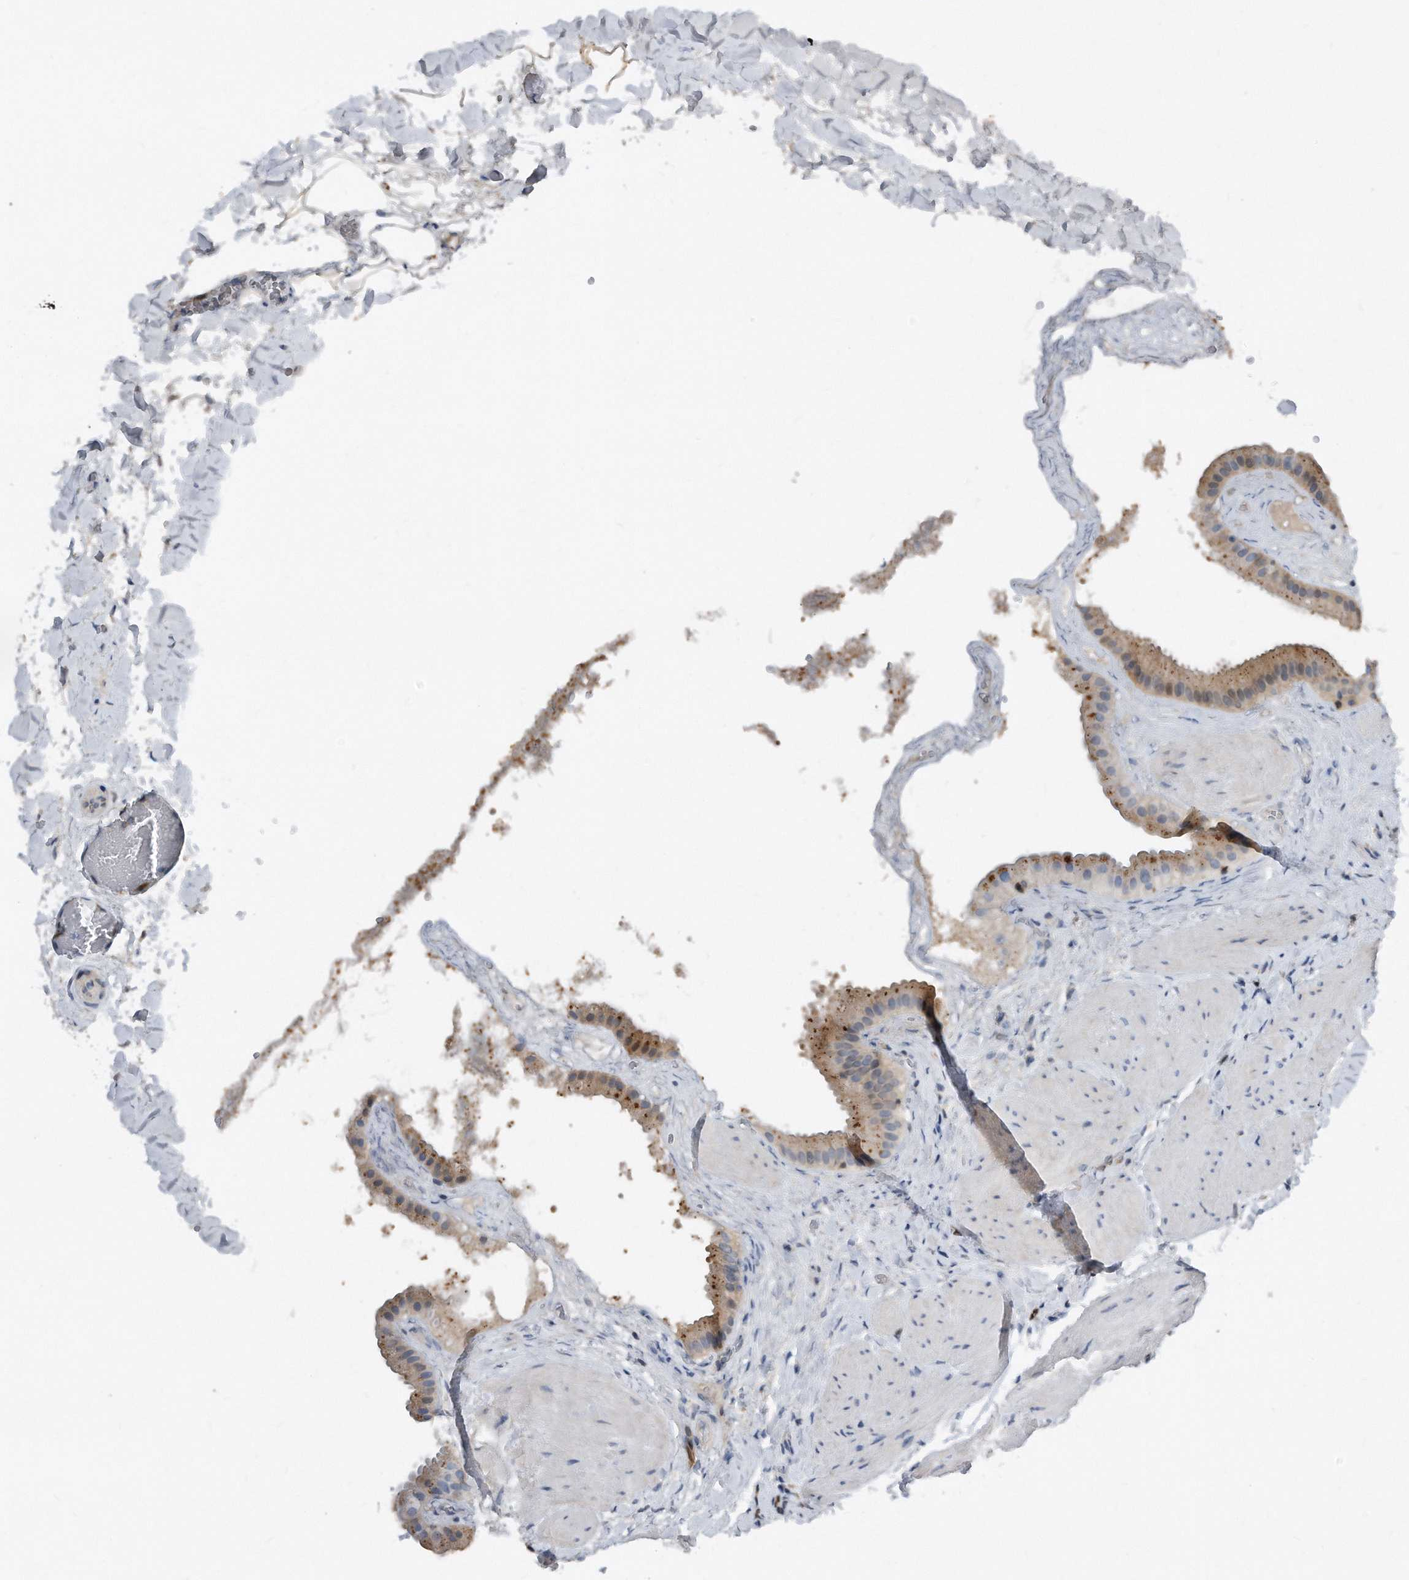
{"staining": {"intensity": "moderate", "quantity": ">75%", "location": "cytoplasmic/membranous"}, "tissue": "gallbladder", "cell_type": "Glandular cells", "image_type": "normal", "snomed": [{"axis": "morphology", "description": "Normal tissue, NOS"}, {"axis": "topography", "description": "Gallbladder"}], "caption": "Protein staining reveals moderate cytoplasmic/membranous staining in about >75% of glandular cells in normal gallbladder. (IHC, brightfield microscopy, high magnification).", "gene": "MAP2K6", "patient": {"sex": "male", "age": 55}}